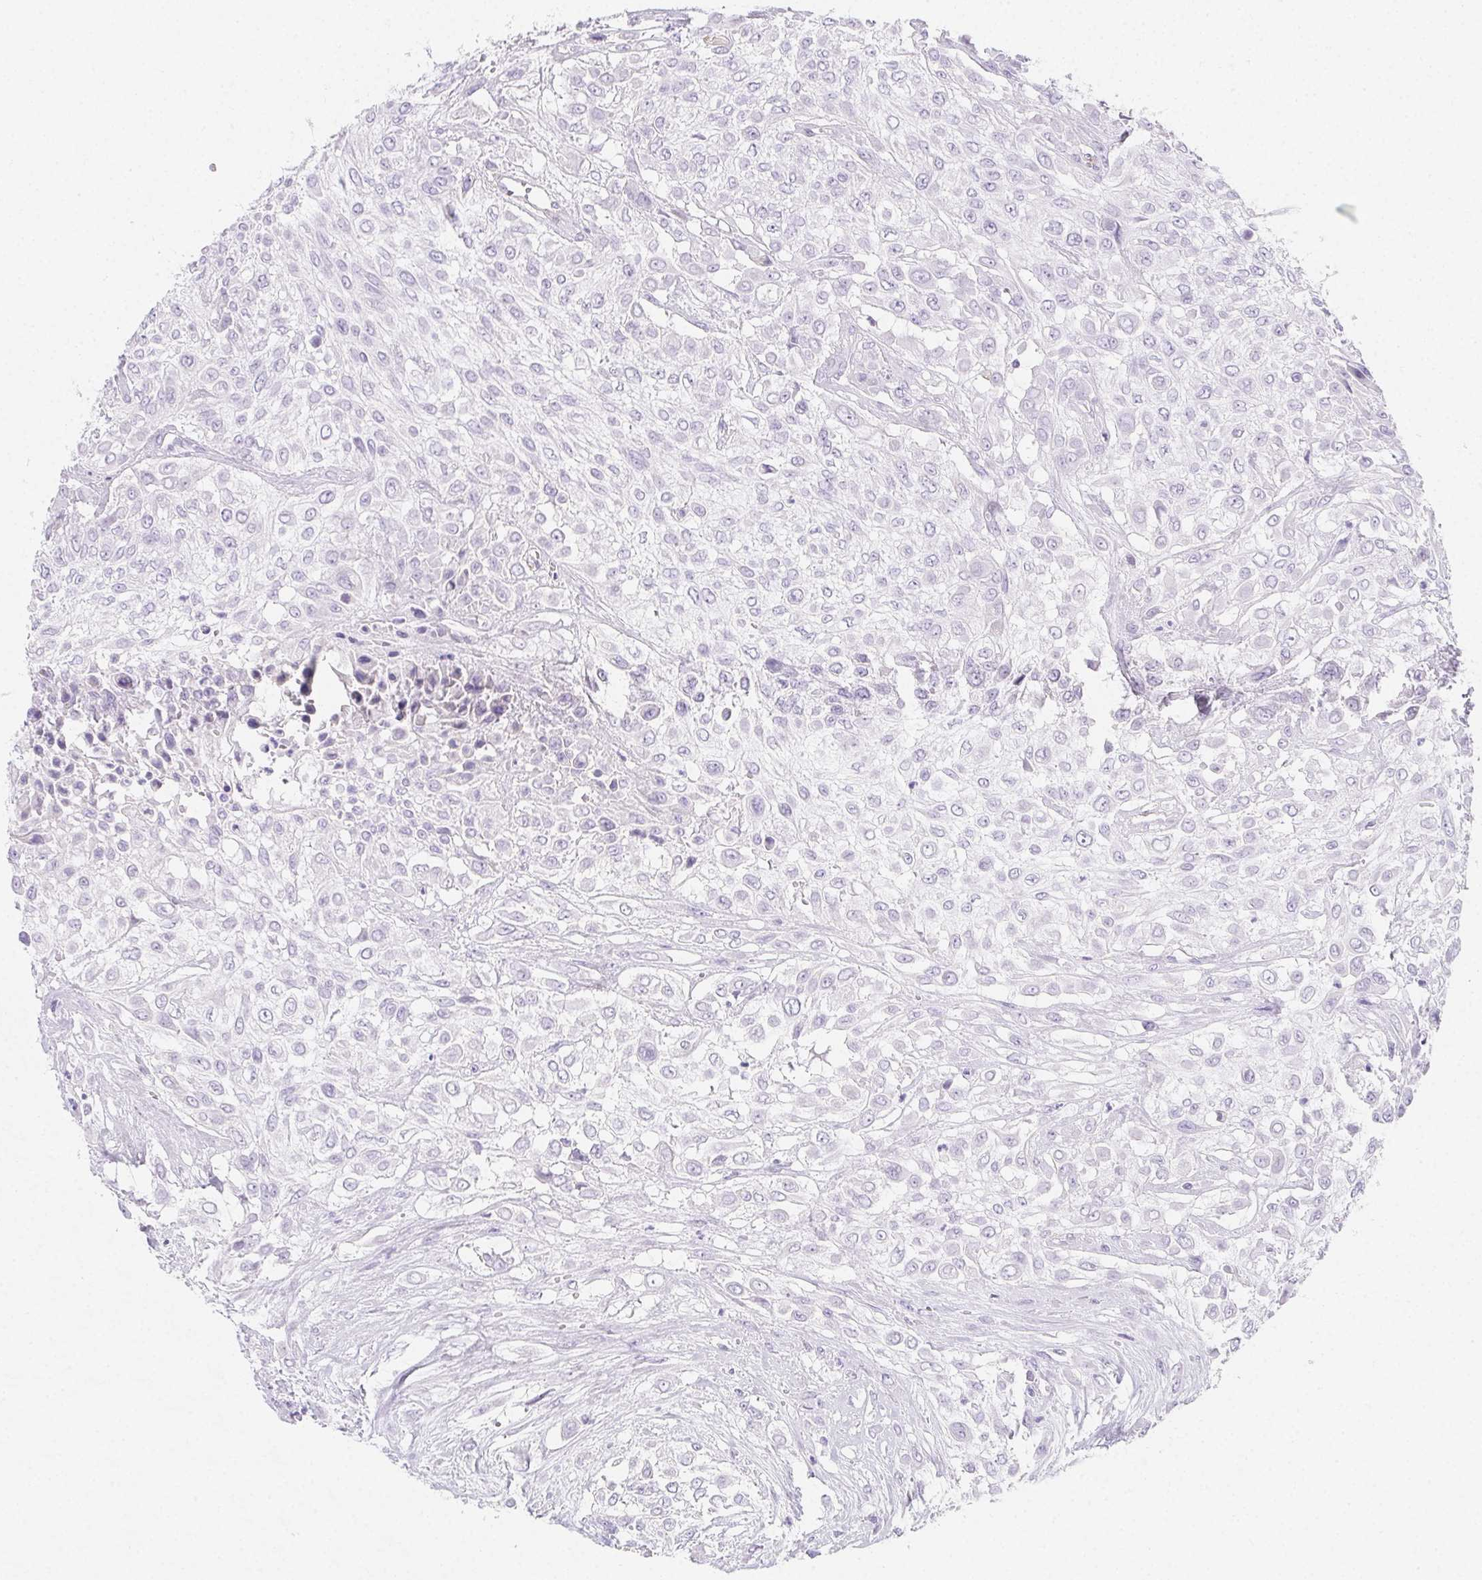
{"staining": {"intensity": "negative", "quantity": "none", "location": "none"}, "tissue": "urothelial cancer", "cell_type": "Tumor cells", "image_type": "cancer", "snomed": [{"axis": "morphology", "description": "Urothelial carcinoma, High grade"}, {"axis": "topography", "description": "Urinary bladder"}], "caption": "IHC of urothelial carcinoma (high-grade) shows no expression in tumor cells.", "gene": "HRC", "patient": {"sex": "male", "age": 57}}